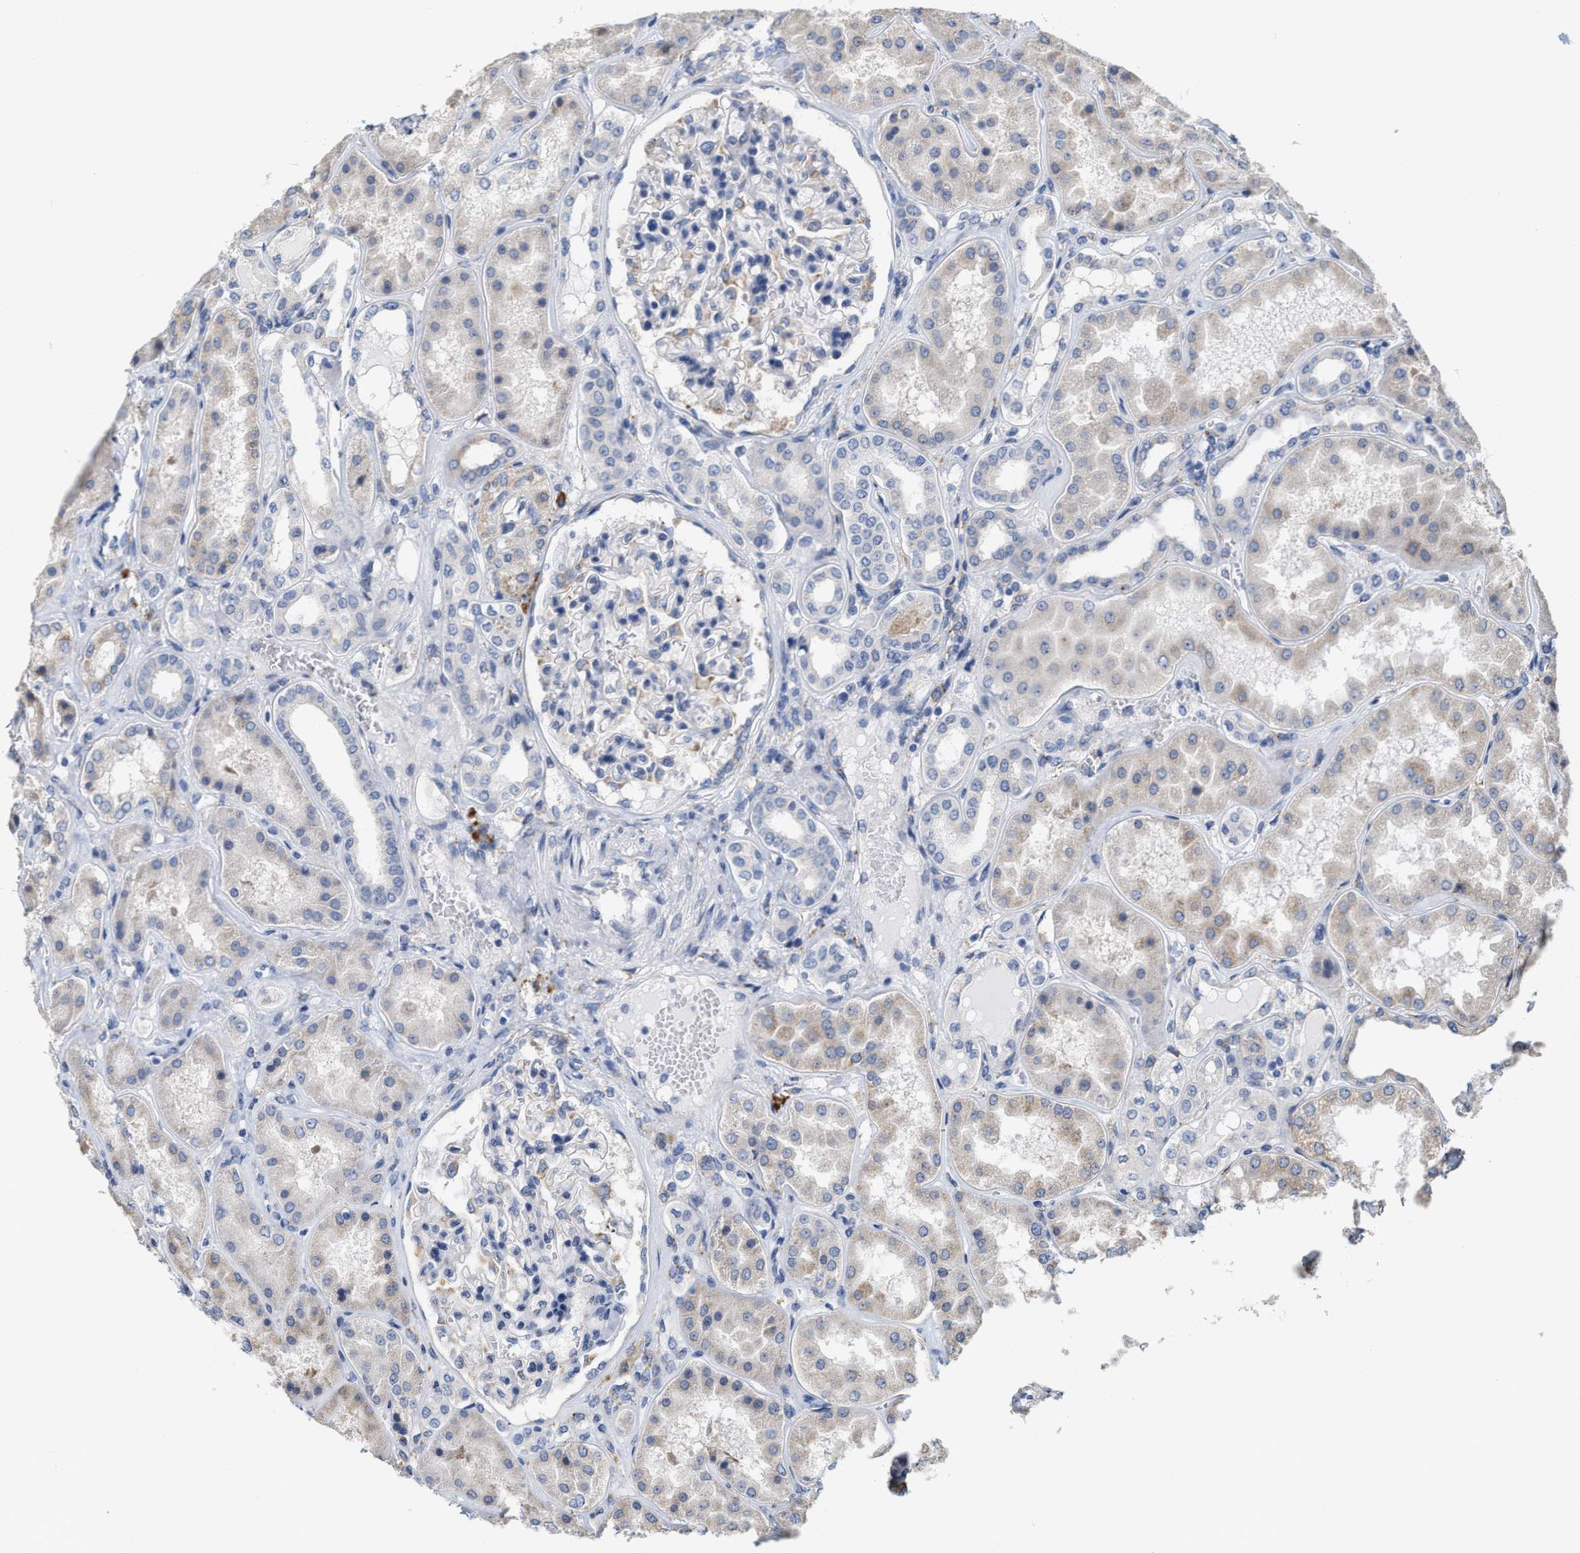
{"staining": {"intensity": "negative", "quantity": "none", "location": "none"}, "tissue": "kidney", "cell_type": "Cells in glomeruli", "image_type": "normal", "snomed": [{"axis": "morphology", "description": "Normal tissue, NOS"}, {"axis": "topography", "description": "Kidney"}], "caption": "IHC photomicrograph of benign kidney: human kidney stained with DAB (3,3'-diaminobenzidine) shows no significant protein staining in cells in glomeruli. (DAB immunohistochemistry, high magnification).", "gene": "RYR2", "patient": {"sex": "female", "age": 56}}